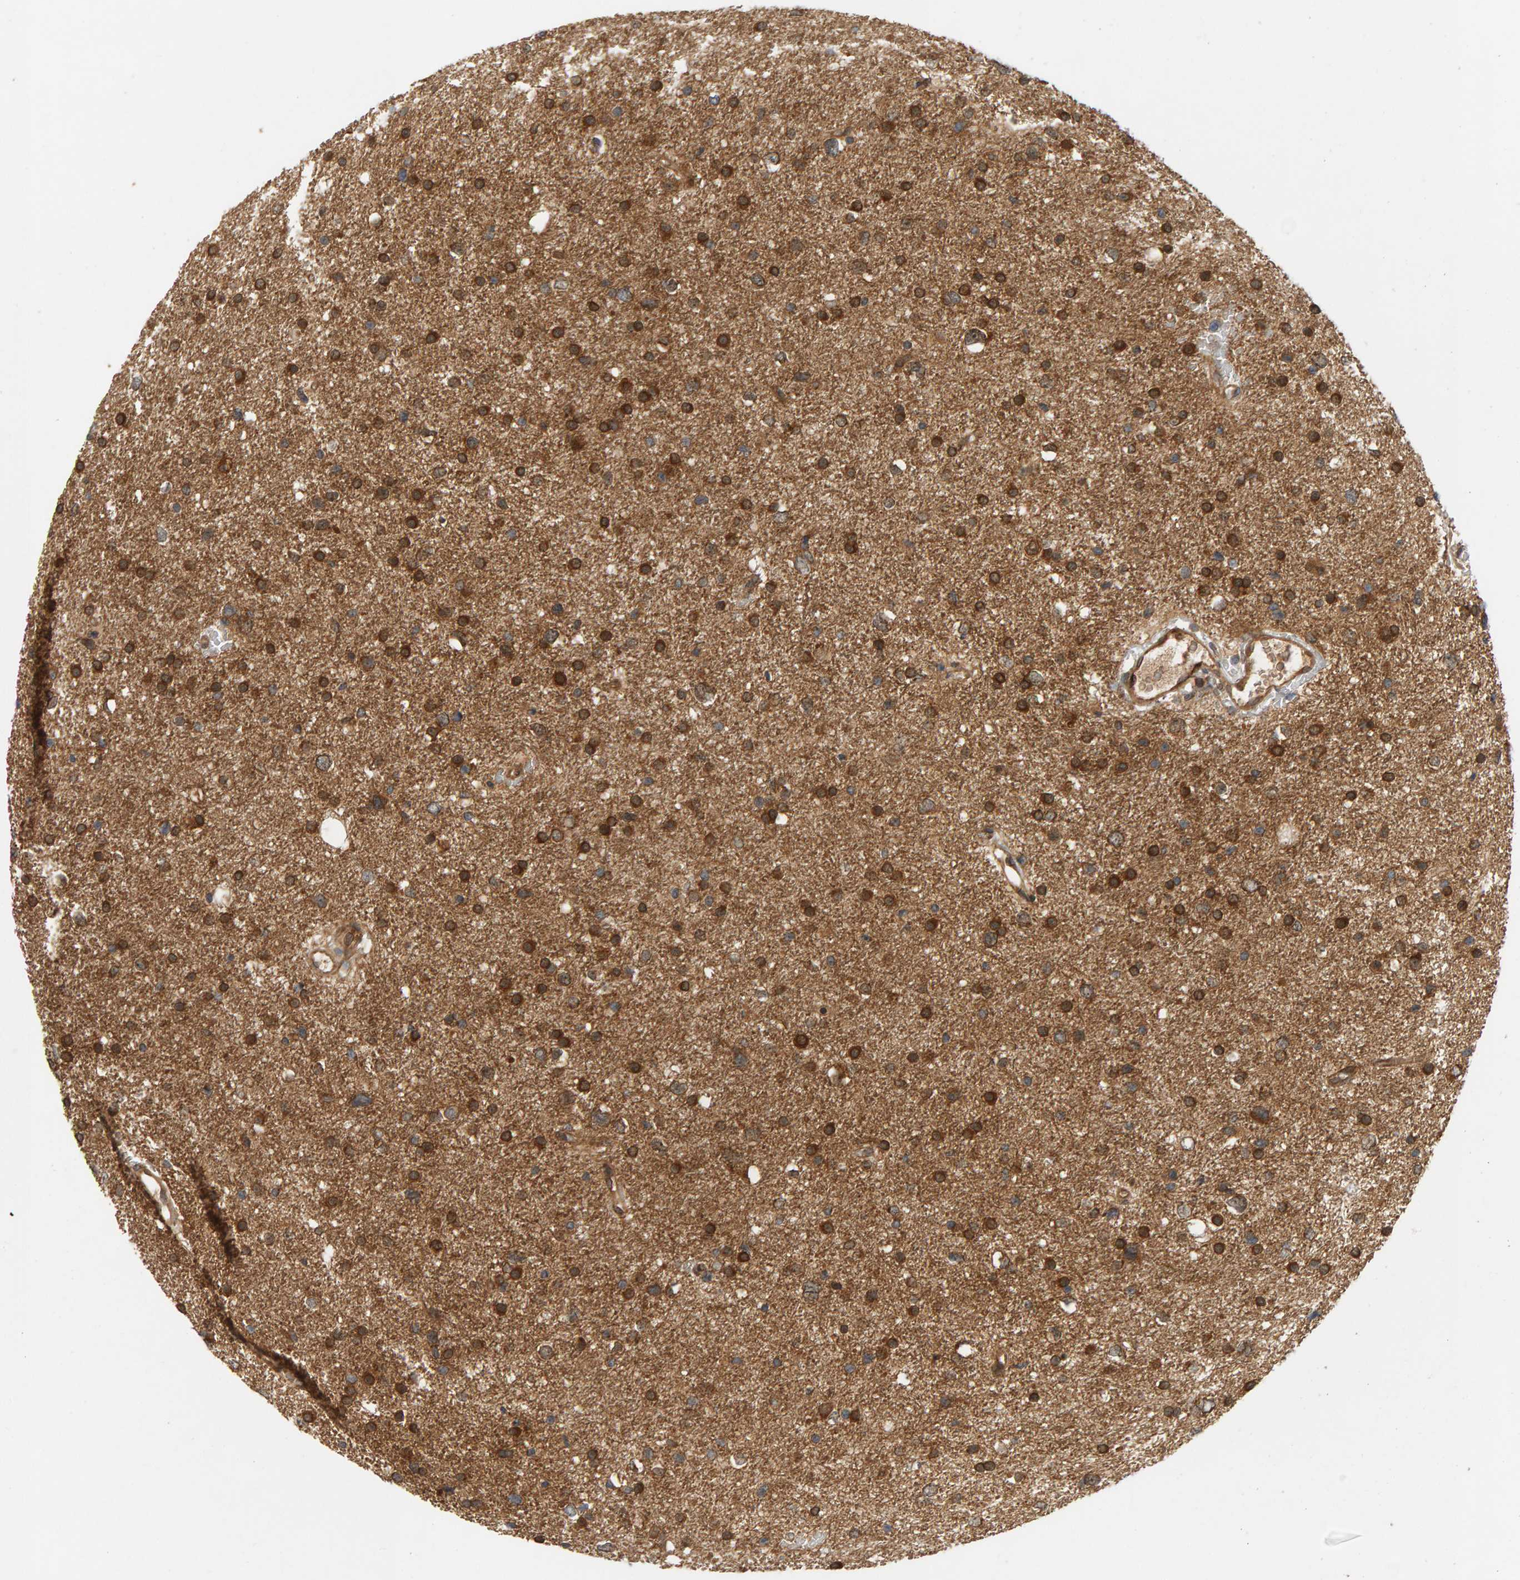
{"staining": {"intensity": "strong", "quantity": ">75%", "location": "cytoplasmic/membranous"}, "tissue": "glioma", "cell_type": "Tumor cells", "image_type": "cancer", "snomed": [{"axis": "morphology", "description": "Glioma, malignant, Low grade"}, {"axis": "topography", "description": "Brain"}], "caption": "Glioma stained with a brown dye exhibits strong cytoplasmic/membranous positive expression in approximately >75% of tumor cells.", "gene": "BAHCC1", "patient": {"sex": "female", "age": 37}}